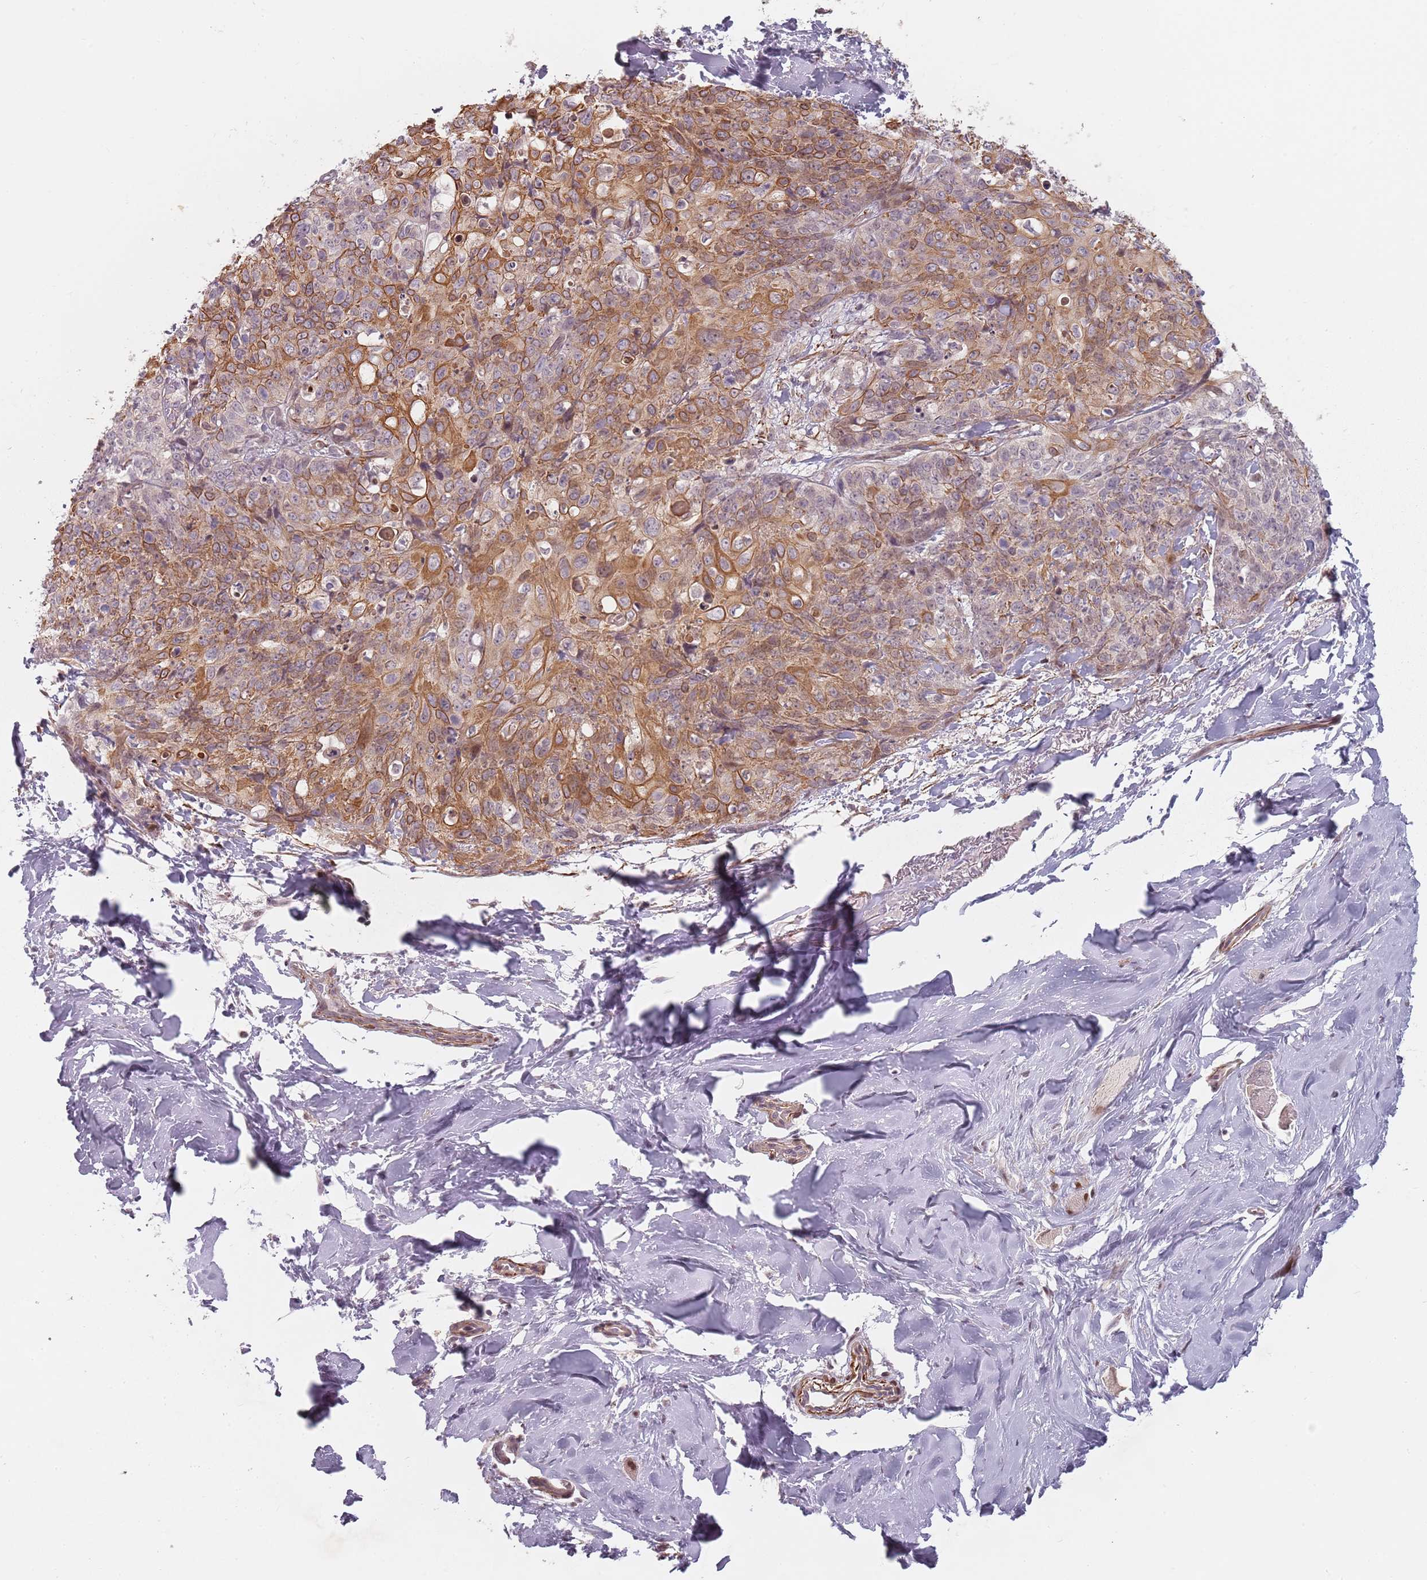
{"staining": {"intensity": "moderate", "quantity": "25%-75%", "location": "cytoplasmic/membranous"}, "tissue": "skin cancer", "cell_type": "Tumor cells", "image_type": "cancer", "snomed": [{"axis": "morphology", "description": "Squamous cell carcinoma, NOS"}, {"axis": "topography", "description": "Skin"}, {"axis": "topography", "description": "Vulva"}], "caption": "Approximately 25%-75% of tumor cells in human skin cancer (squamous cell carcinoma) demonstrate moderate cytoplasmic/membranous protein expression as visualized by brown immunohistochemical staining.", "gene": "RPS6KA2", "patient": {"sex": "female", "age": 85}}